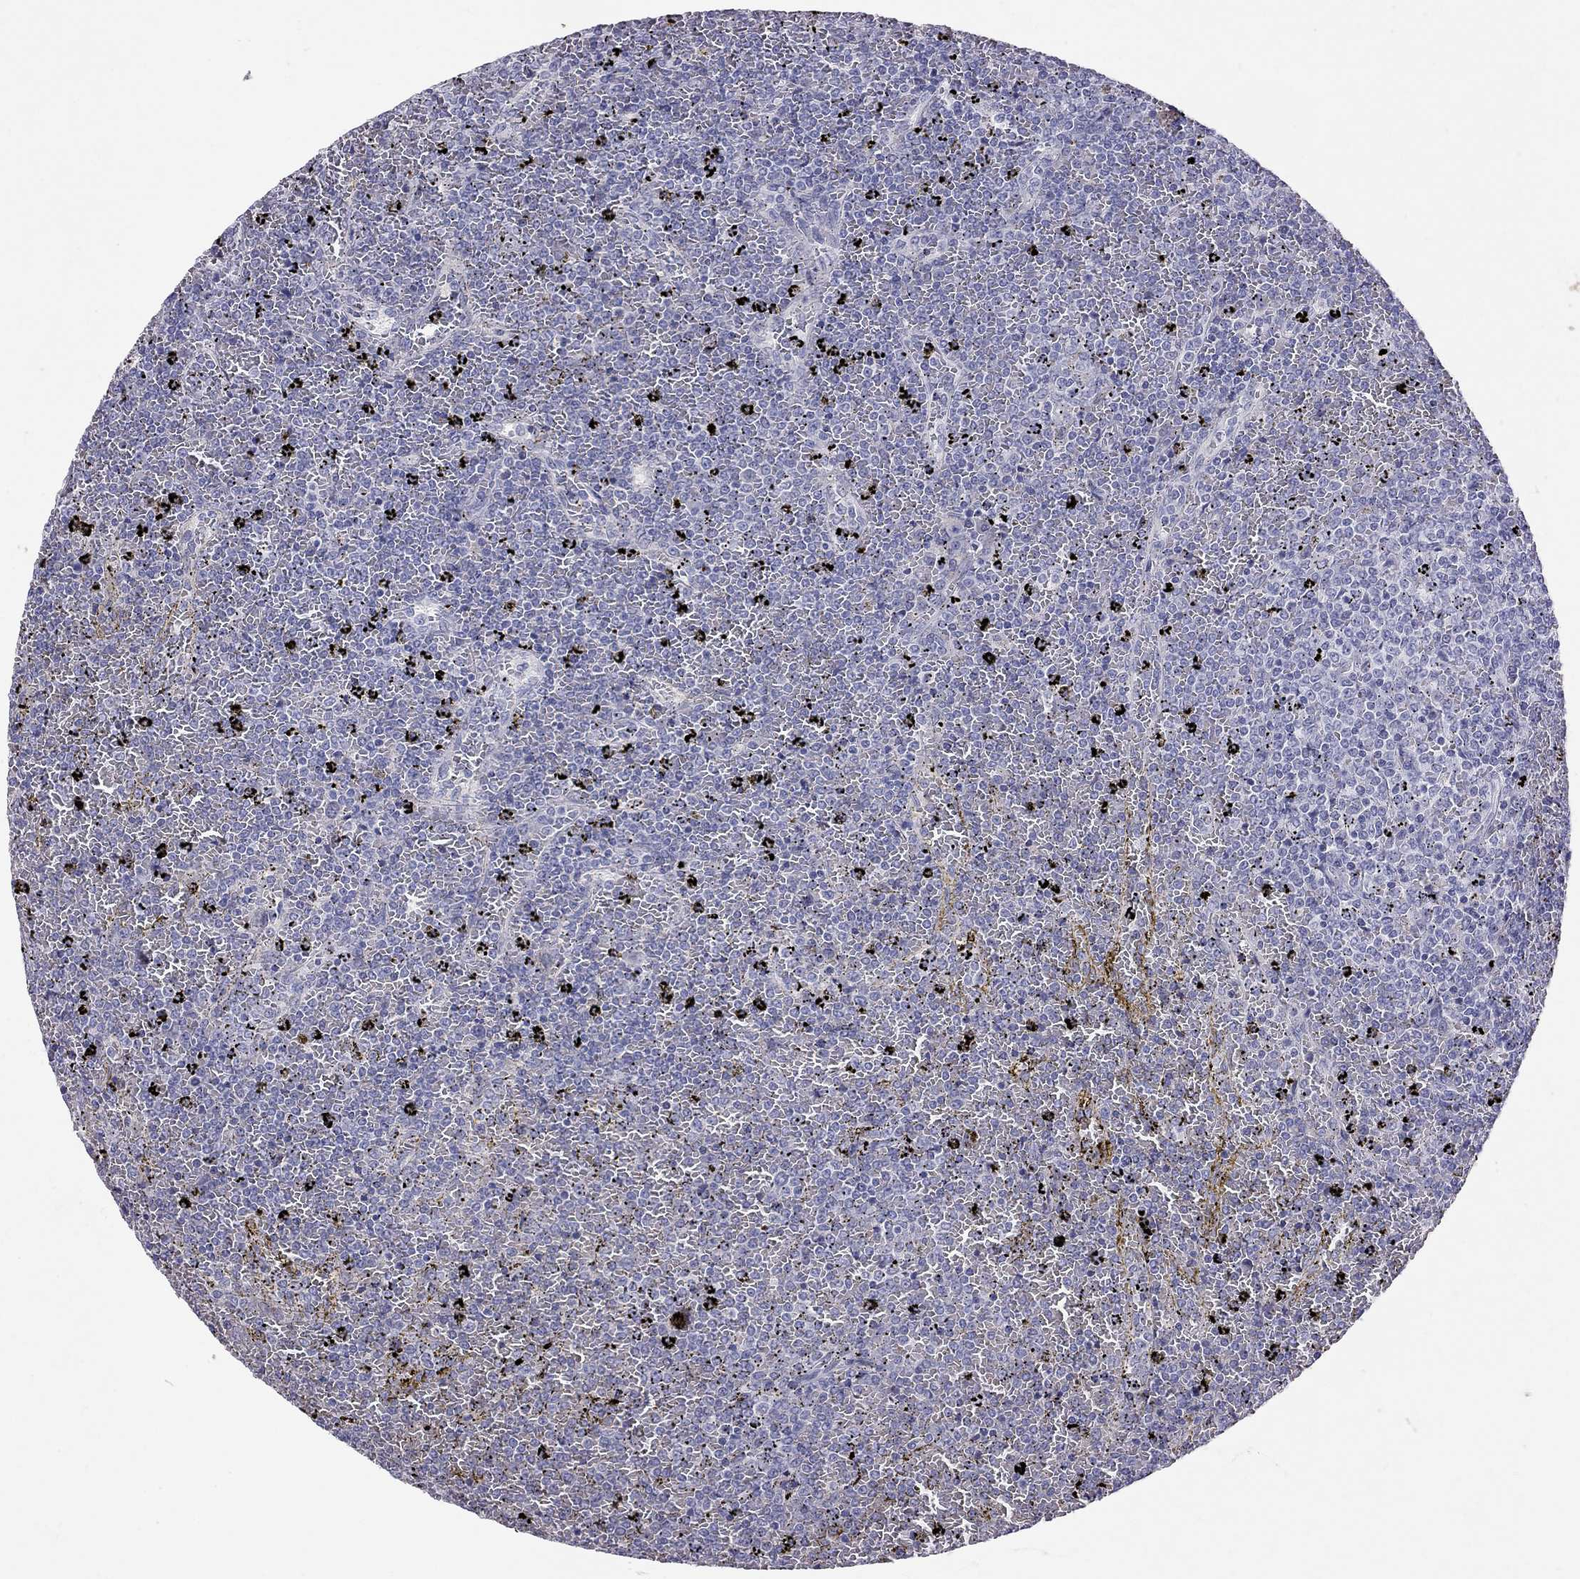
{"staining": {"intensity": "negative", "quantity": "none", "location": "none"}, "tissue": "lymphoma", "cell_type": "Tumor cells", "image_type": "cancer", "snomed": [{"axis": "morphology", "description": "Malignant lymphoma, non-Hodgkin's type, Low grade"}, {"axis": "topography", "description": "Spleen"}], "caption": "An immunohistochemistry micrograph of lymphoma is shown. There is no staining in tumor cells of lymphoma.", "gene": "MUC16", "patient": {"sex": "female", "age": 77}}